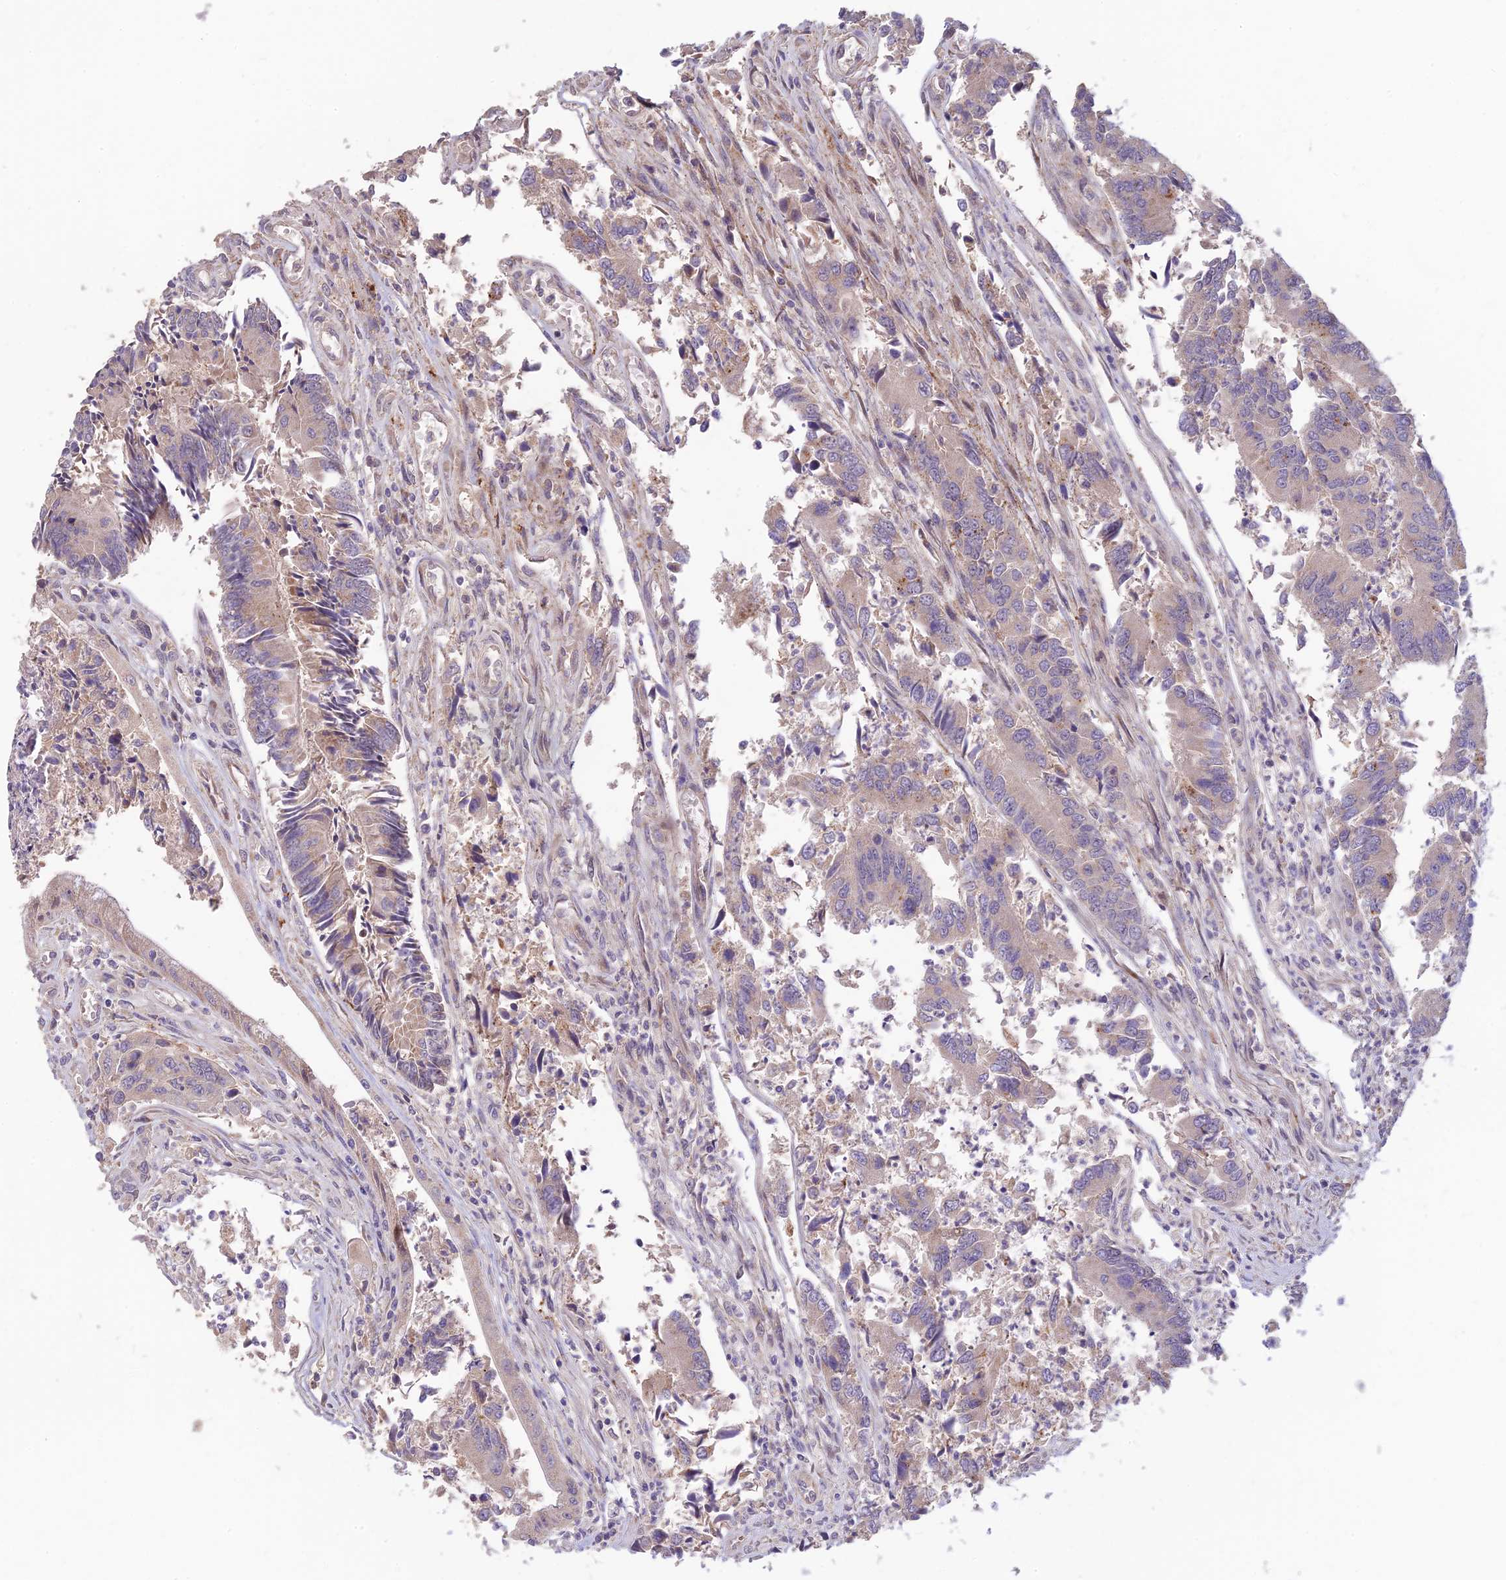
{"staining": {"intensity": "negative", "quantity": "none", "location": "none"}, "tissue": "colorectal cancer", "cell_type": "Tumor cells", "image_type": "cancer", "snomed": [{"axis": "morphology", "description": "Adenocarcinoma, NOS"}, {"axis": "topography", "description": "Colon"}], "caption": "An immunohistochemistry image of colorectal cancer is shown. There is no staining in tumor cells of colorectal cancer.", "gene": "ASPDH", "patient": {"sex": "female", "age": 67}}